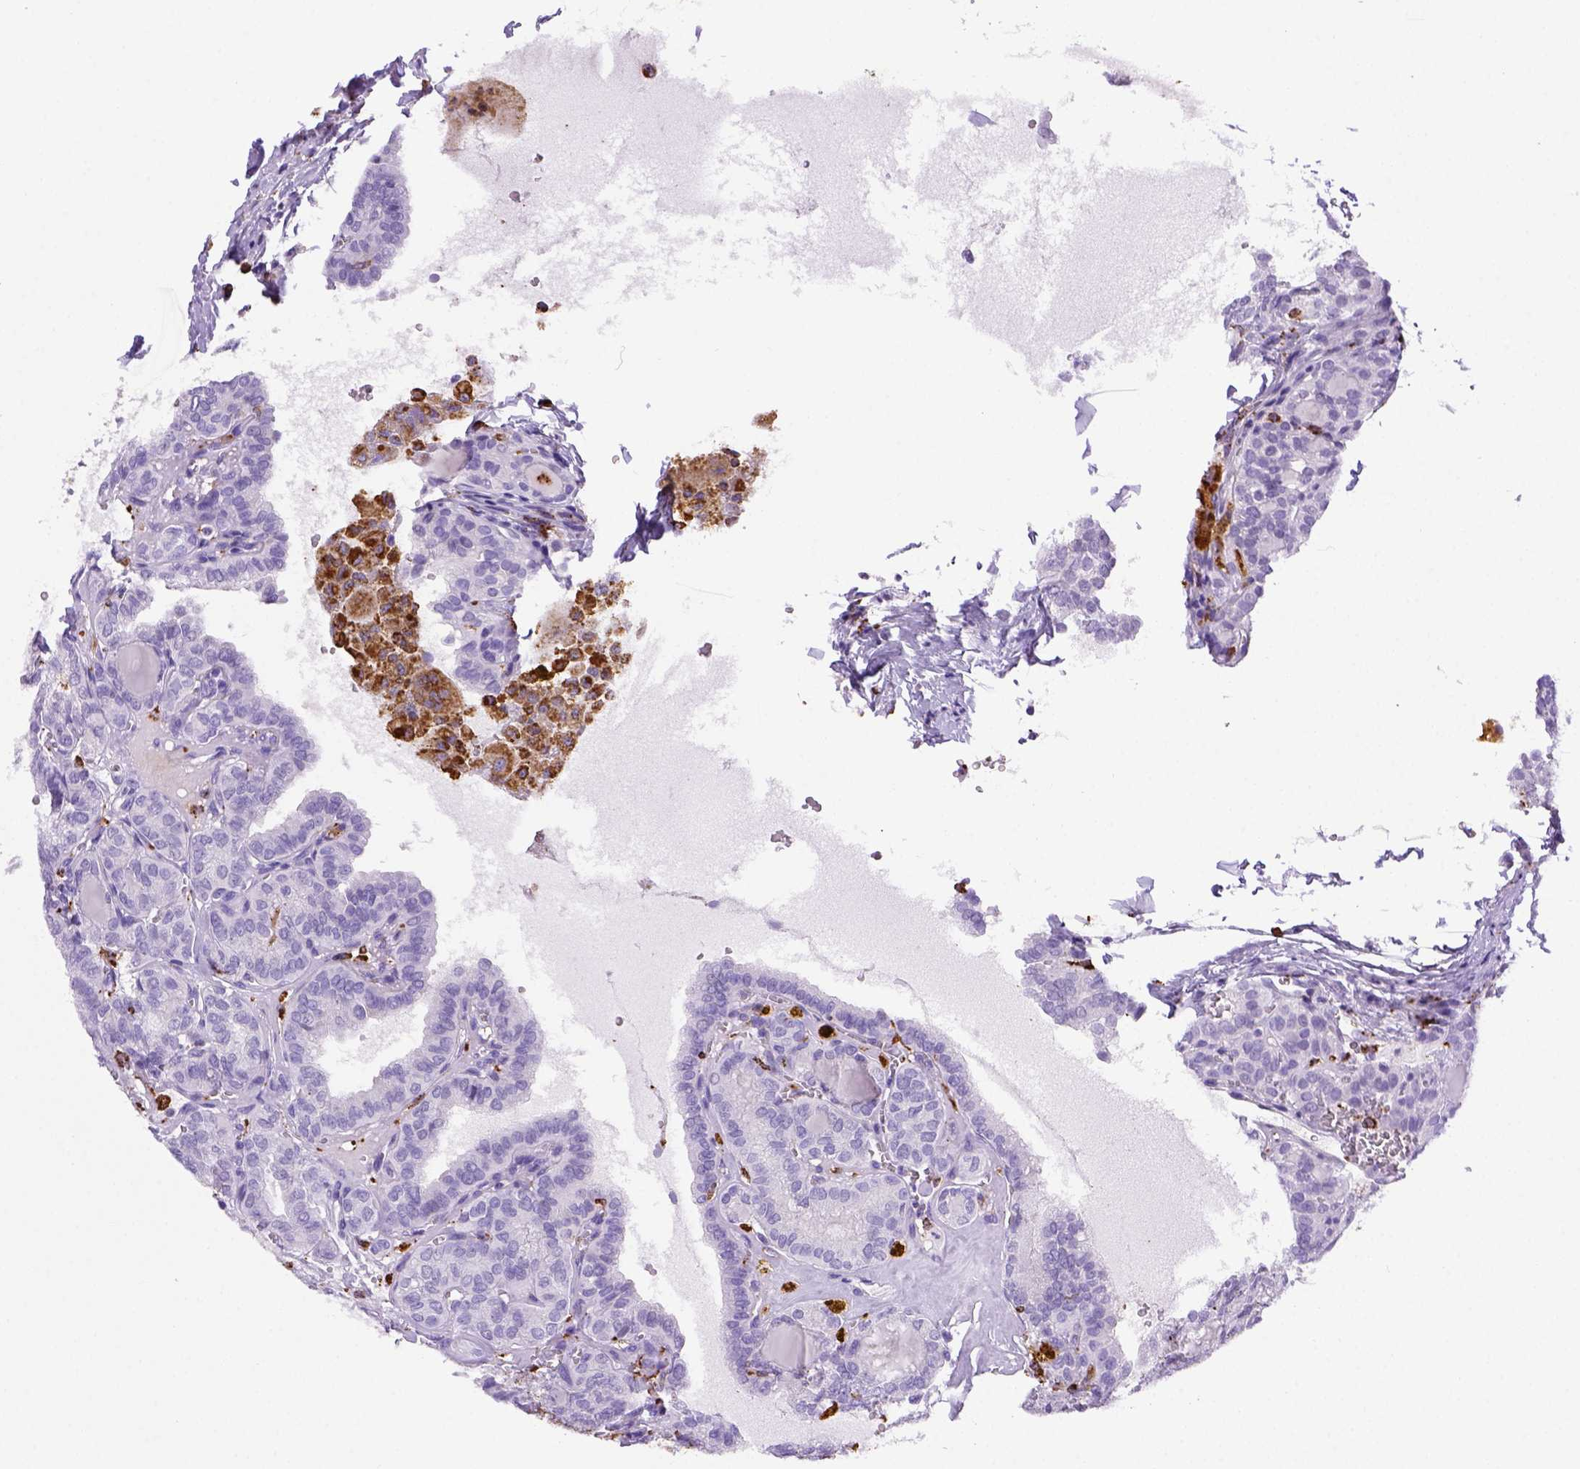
{"staining": {"intensity": "negative", "quantity": "none", "location": "none"}, "tissue": "thyroid cancer", "cell_type": "Tumor cells", "image_type": "cancer", "snomed": [{"axis": "morphology", "description": "Papillary adenocarcinoma, NOS"}, {"axis": "topography", "description": "Thyroid gland"}], "caption": "High magnification brightfield microscopy of papillary adenocarcinoma (thyroid) stained with DAB (brown) and counterstained with hematoxylin (blue): tumor cells show no significant expression.", "gene": "CD68", "patient": {"sex": "female", "age": 41}}